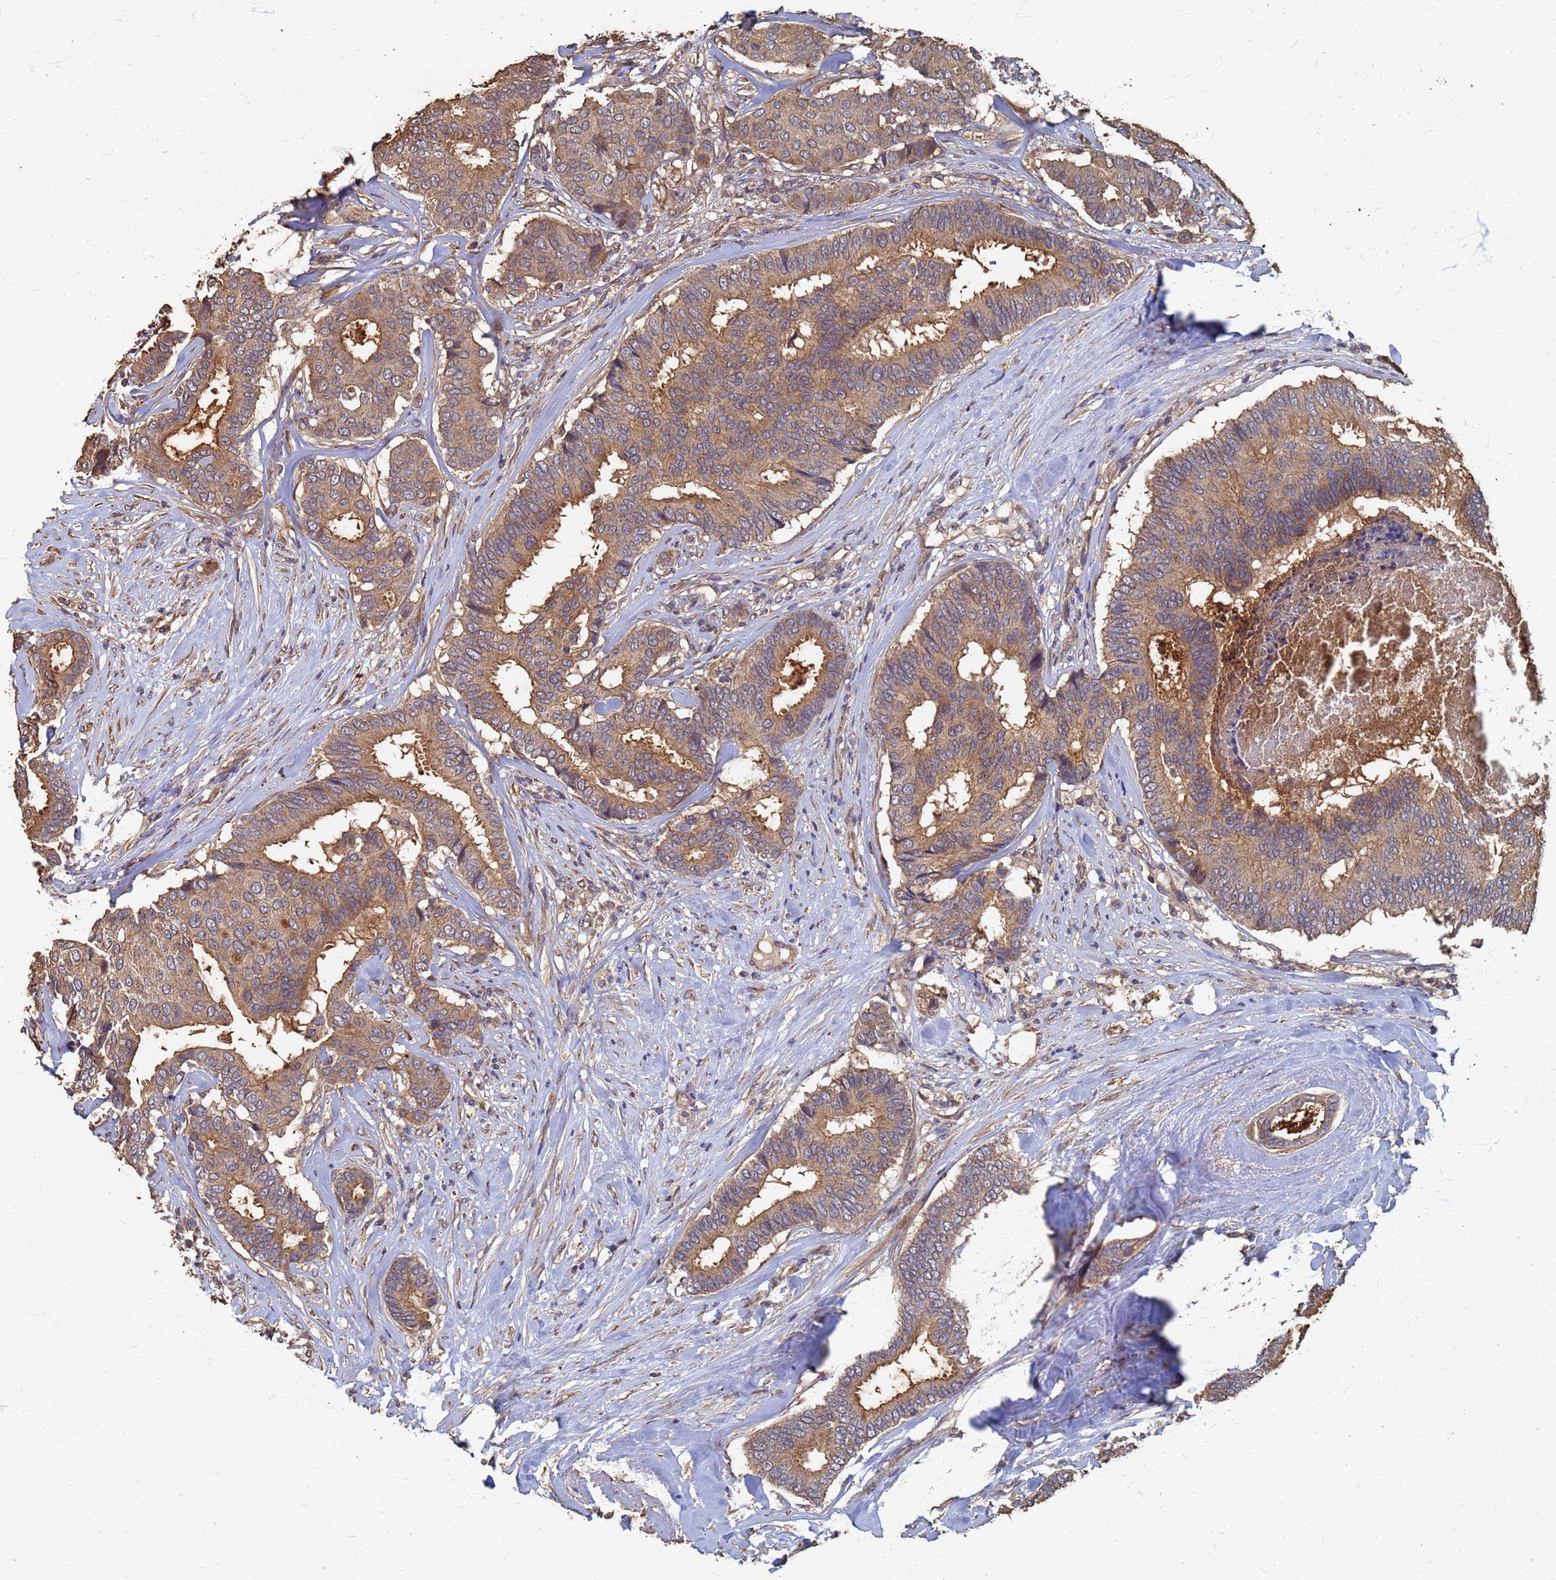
{"staining": {"intensity": "moderate", "quantity": ">75%", "location": "cytoplasmic/membranous"}, "tissue": "breast cancer", "cell_type": "Tumor cells", "image_type": "cancer", "snomed": [{"axis": "morphology", "description": "Duct carcinoma"}, {"axis": "topography", "description": "Breast"}], "caption": "Moderate cytoplasmic/membranous expression is identified in about >75% of tumor cells in breast invasive ductal carcinoma.", "gene": "DPH5", "patient": {"sex": "female", "age": 75}}